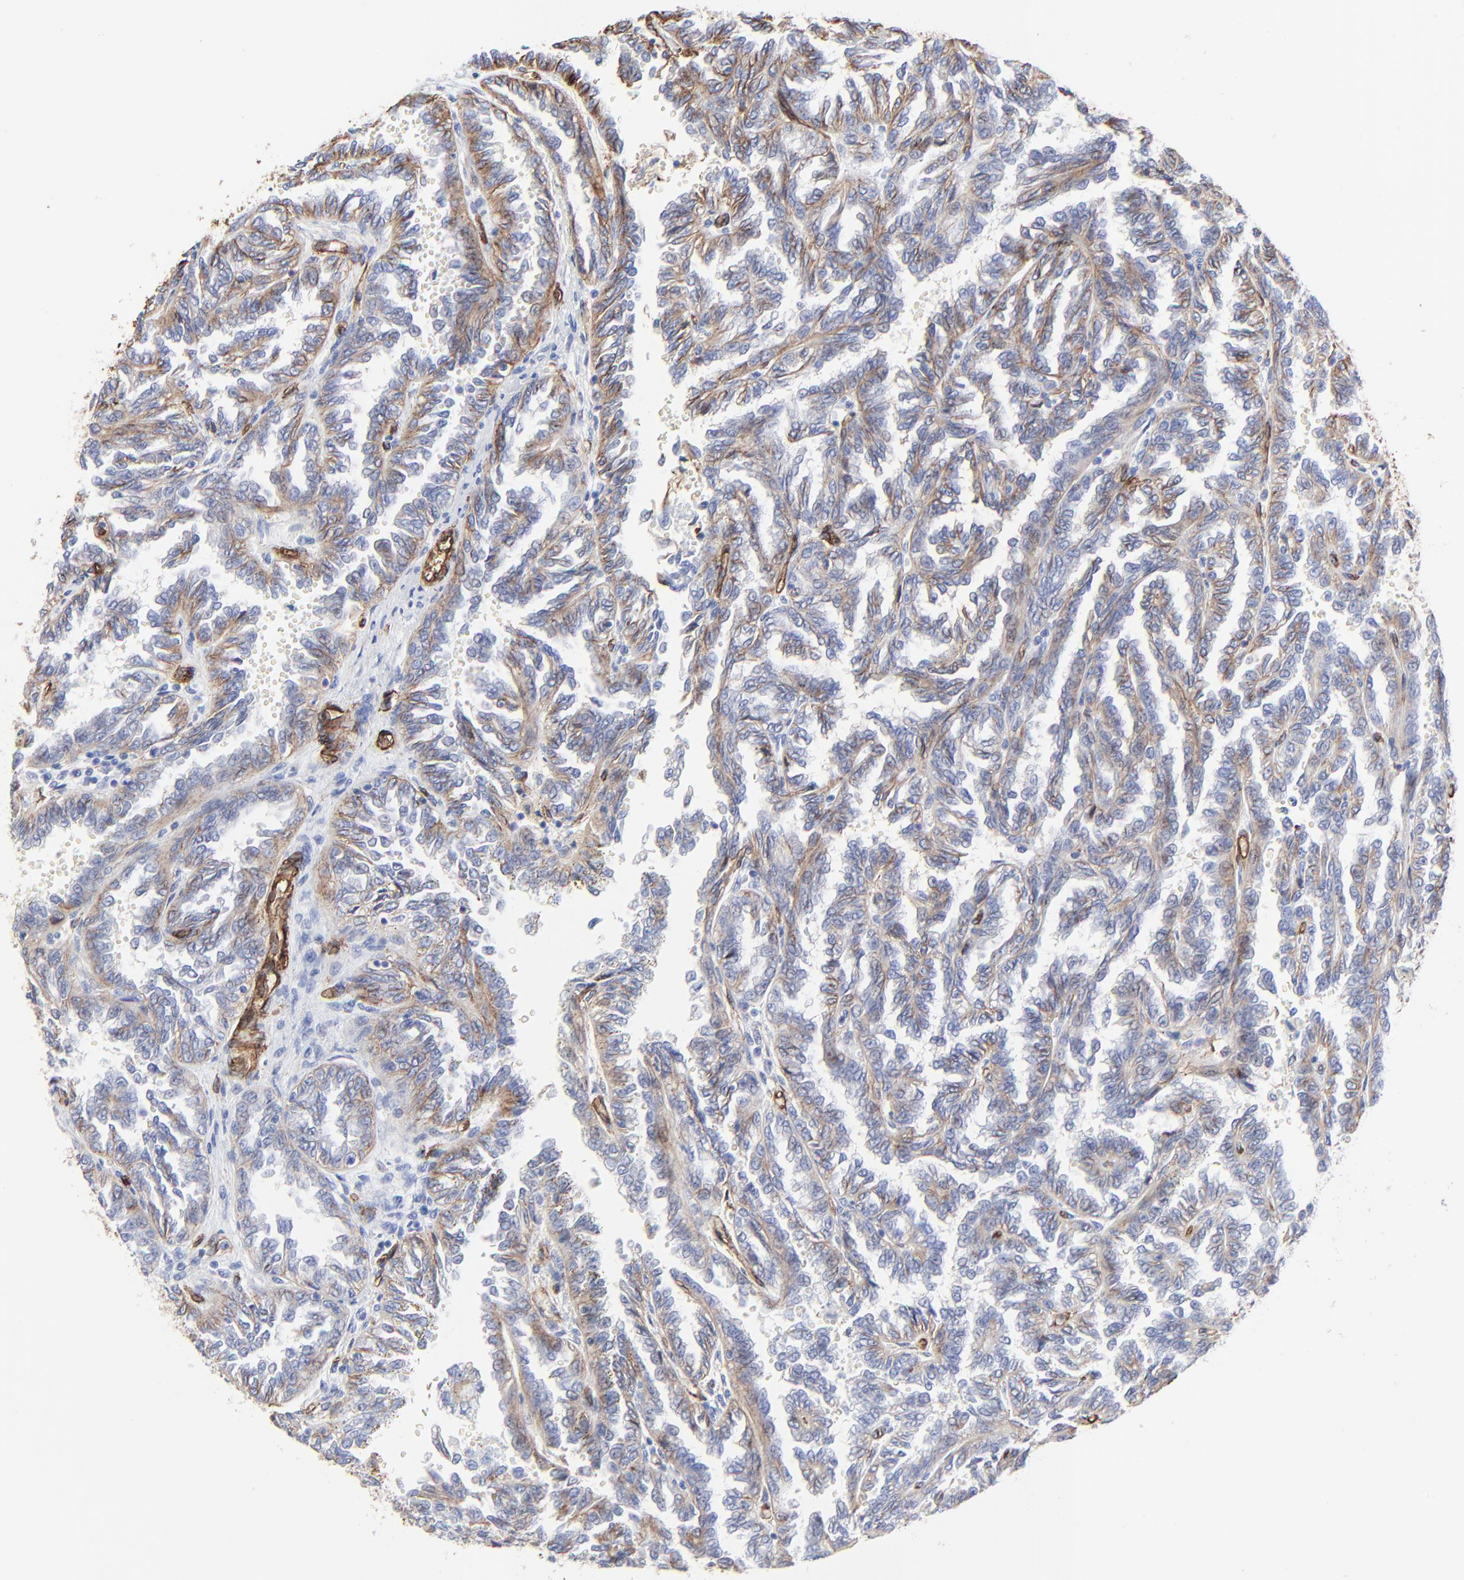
{"staining": {"intensity": "negative", "quantity": "none", "location": "none"}, "tissue": "renal cancer", "cell_type": "Tumor cells", "image_type": "cancer", "snomed": [{"axis": "morphology", "description": "Inflammation, NOS"}, {"axis": "morphology", "description": "Adenocarcinoma, NOS"}, {"axis": "topography", "description": "Kidney"}], "caption": "Immunohistochemical staining of human renal cancer (adenocarcinoma) exhibits no significant expression in tumor cells. (Stains: DAB immunohistochemistry (IHC) with hematoxylin counter stain, Microscopy: brightfield microscopy at high magnification).", "gene": "CAV1", "patient": {"sex": "male", "age": 68}}